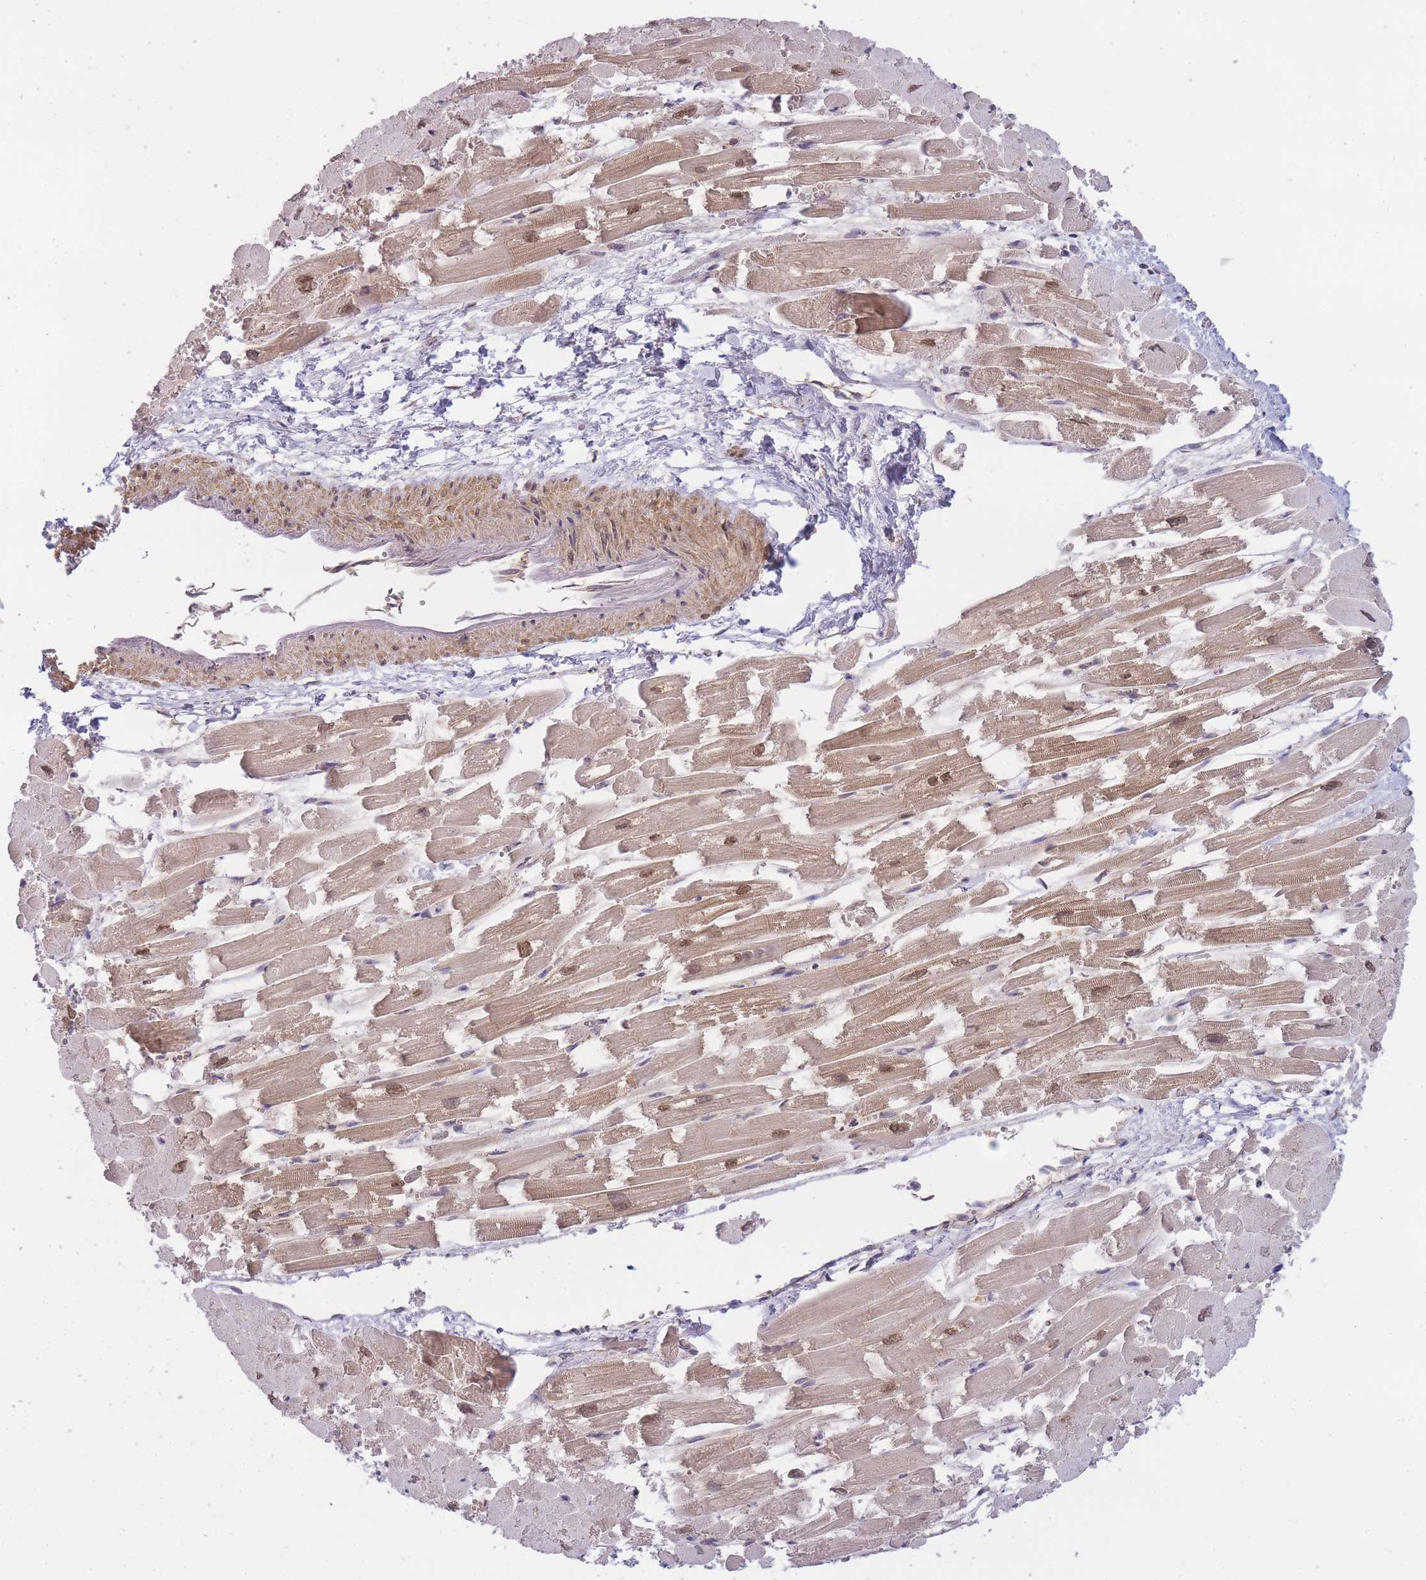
{"staining": {"intensity": "strong", "quantity": ">75%", "location": "cytoplasmic/membranous,nuclear"}, "tissue": "heart muscle", "cell_type": "Cardiomyocytes", "image_type": "normal", "snomed": [{"axis": "morphology", "description": "Normal tissue, NOS"}, {"axis": "topography", "description": "Heart"}], "caption": "Immunohistochemistry of normal human heart muscle reveals high levels of strong cytoplasmic/membranous,nuclear staining in about >75% of cardiomyocytes. (IHC, brightfield microscopy, high magnification).", "gene": "PIP4P1", "patient": {"sex": "male", "age": 54}}